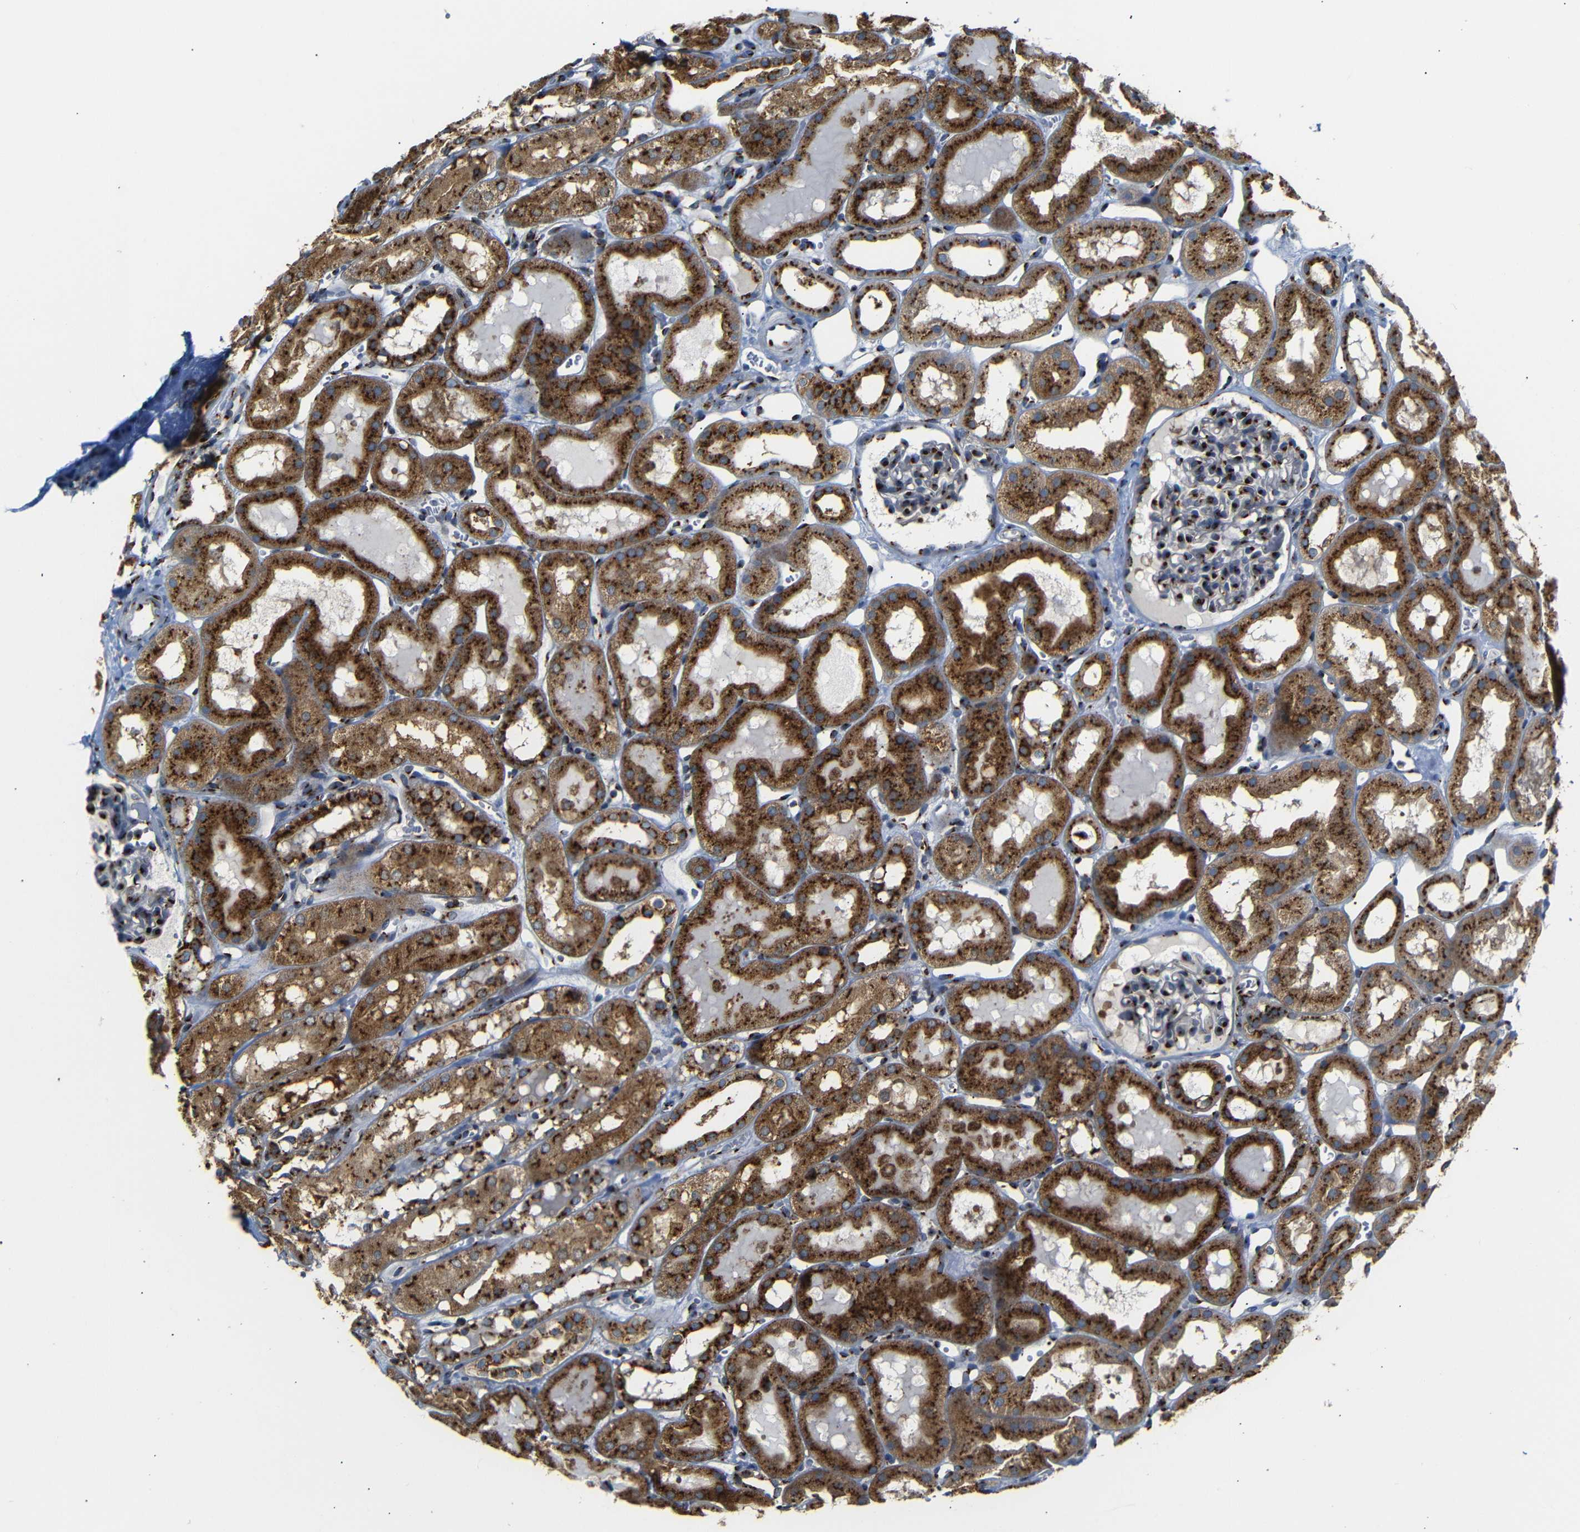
{"staining": {"intensity": "strong", "quantity": ">75%", "location": "cytoplasmic/membranous"}, "tissue": "kidney", "cell_type": "Cells in glomeruli", "image_type": "normal", "snomed": [{"axis": "morphology", "description": "Normal tissue, NOS"}, {"axis": "topography", "description": "Kidney"}, {"axis": "topography", "description": "Urinary bladder"}], "caption": "This is an image of immunohistochemistry staining of unremarkable kidney, which shows strong positivity in the cytoplasmic/membranous of cells in glomeruli.", "gene": "TGOLN2", "patient": {"sex": "male", "age": 16}}